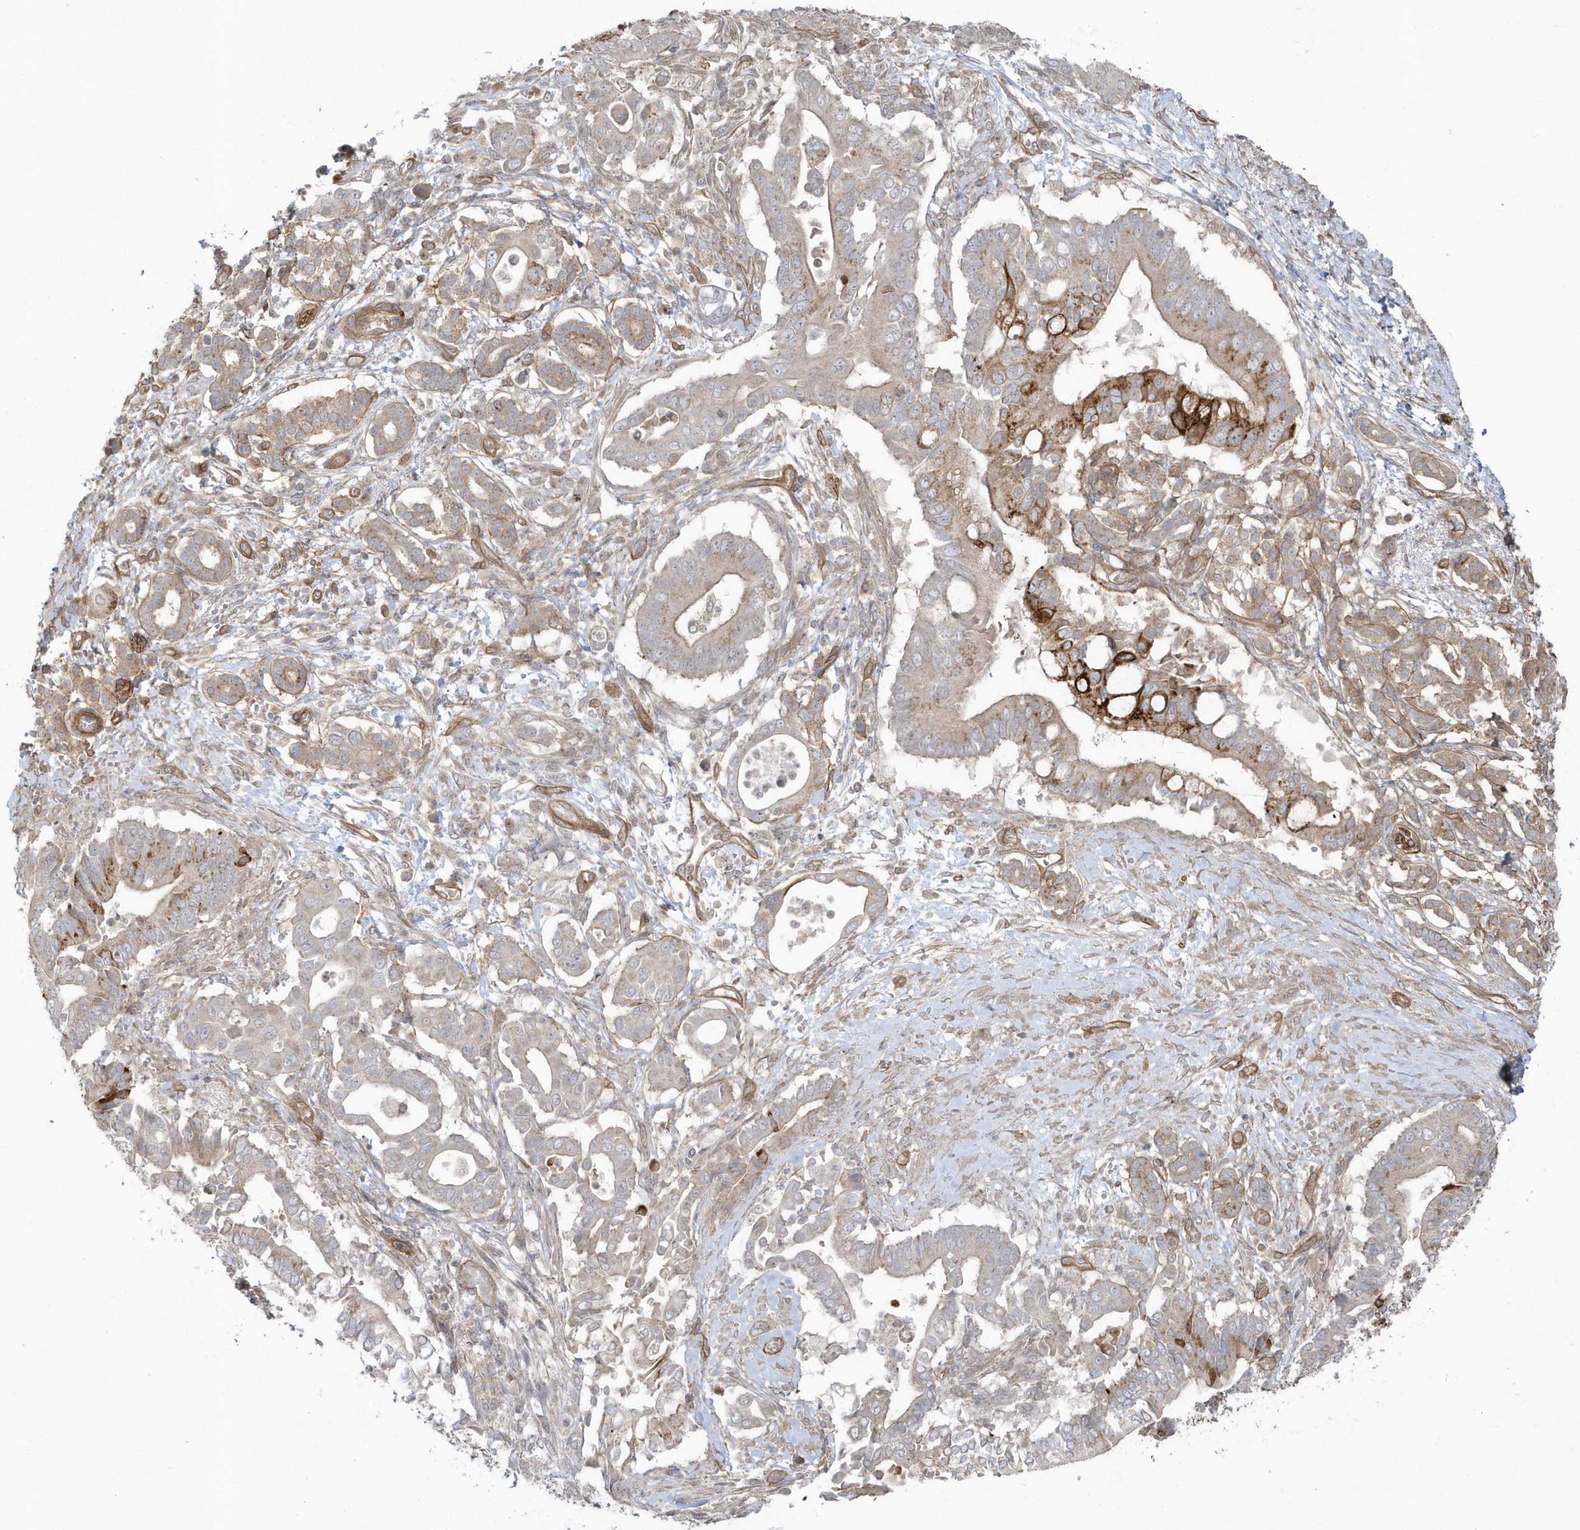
{"staining": {"intensity": "moderate", "quantity": "<25%", "location": "cytoplasmic/membranous"}, "tissue": "pancreatic cancer", "cell_type": "Tumor cells", "image_type": "cancer", "snomed": [{"axis": "morphology", "description": "Adenocarcinoma, NOS"}, {"axis": "topography", "description": "Pancreas"}], "caption": "The immunohistochemical stain highlights moderate cytoplasmic/membranous positivity in tumor cells of pancreatic cancer (adenocarcinoma) tissue.", "gene": "ACTR1A", "patient": {"sex": "male", "age": 68}}